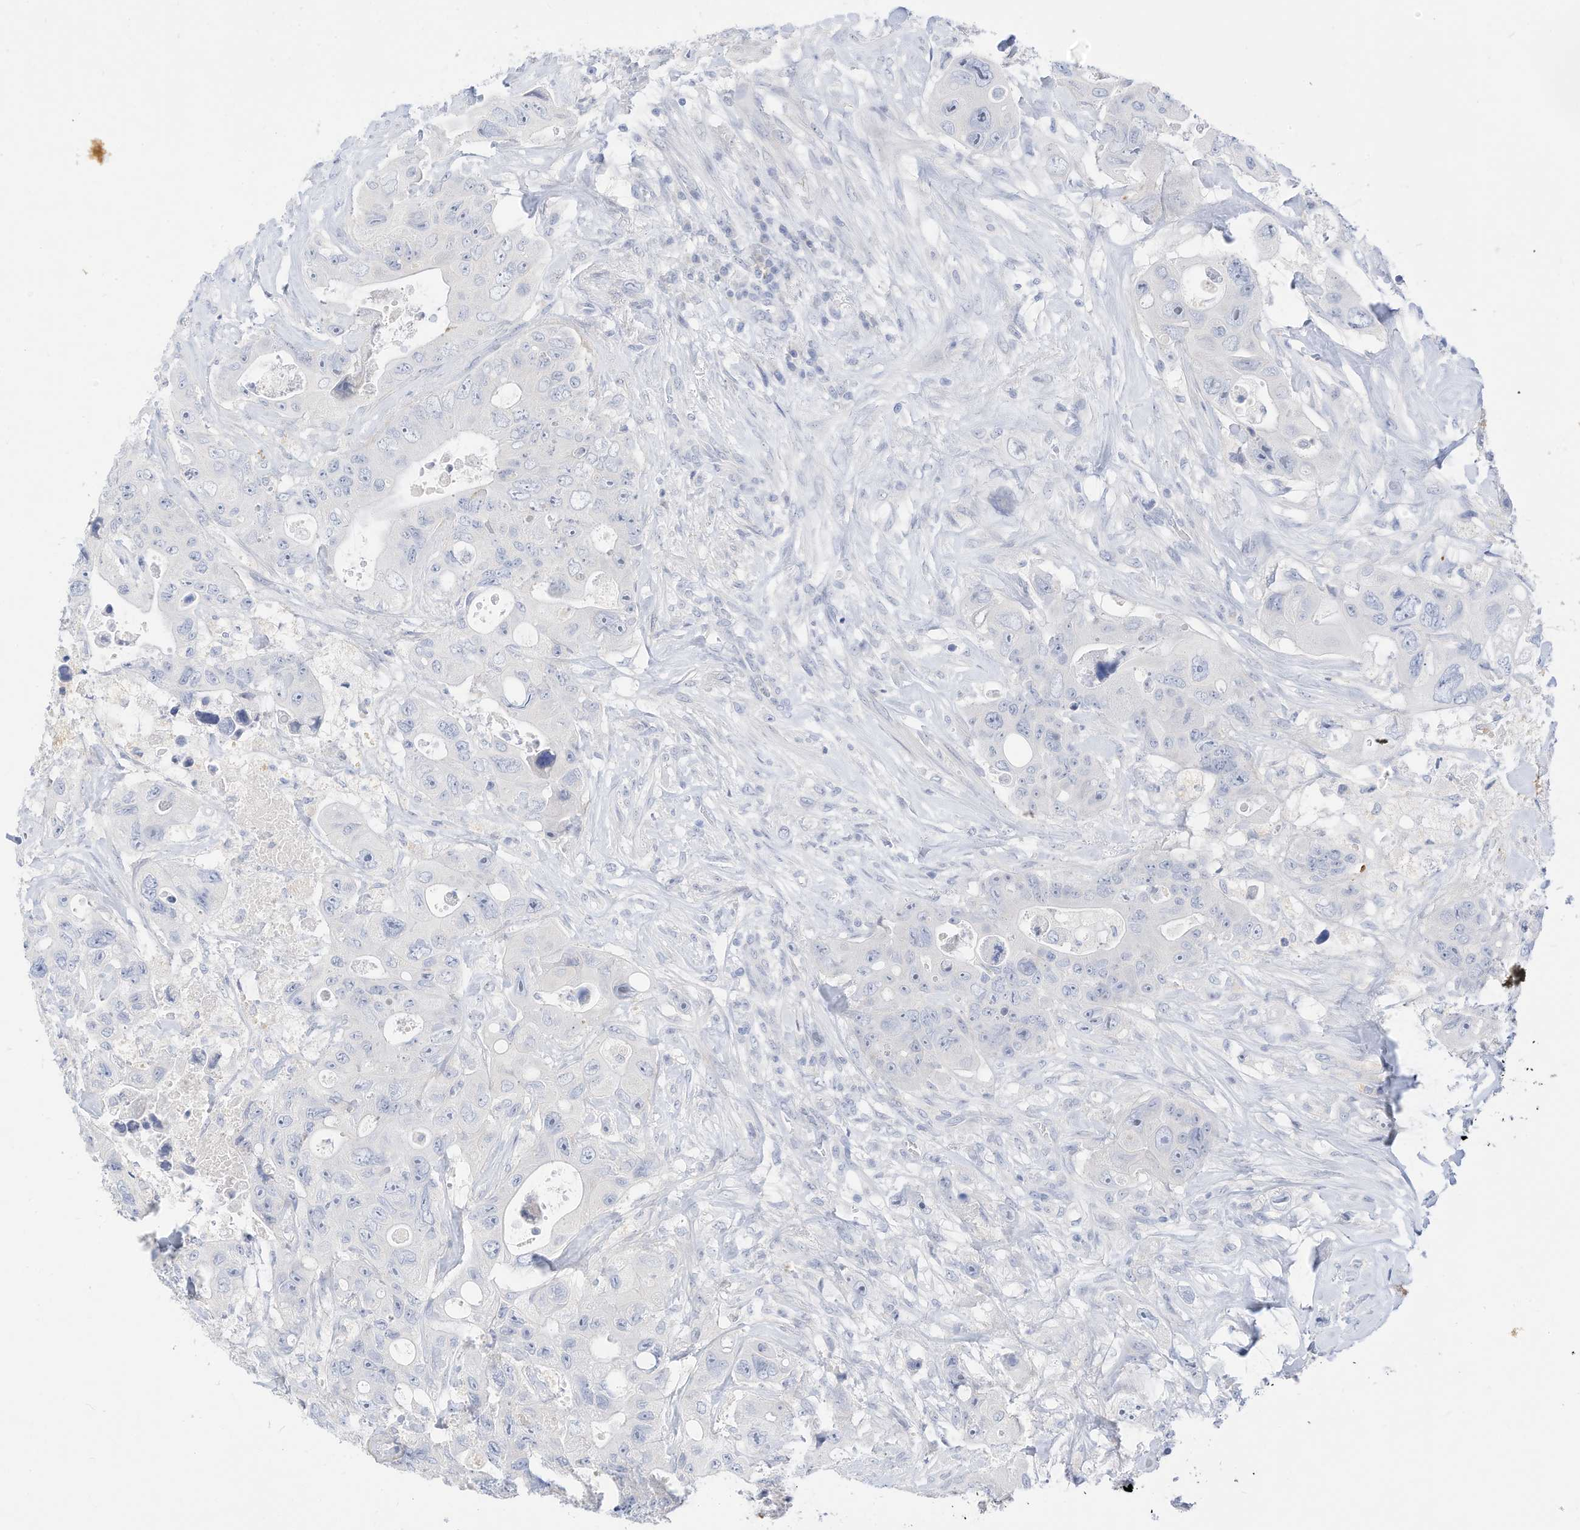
{"staining": {"intensity": "negative", "quantity": "none", "location": "none"}, "tissue": "colorectal cancer", "cell_type": "Tumor cells", "image_type": "cancer", "snomed": [{"axis": "morphology", "description": "Adenocarcinoma, NOS"}, {"axis": "topography", "description": "Colon"}], "caption": "This image is of colorectal cancer stained with immunohistochemistry to label a protein in brown with the nuclei are counter-stained blue. There is no expression in tumor cells.", "gene": "SPOCD1", "patient": {"sex": "female", "age": 46}}